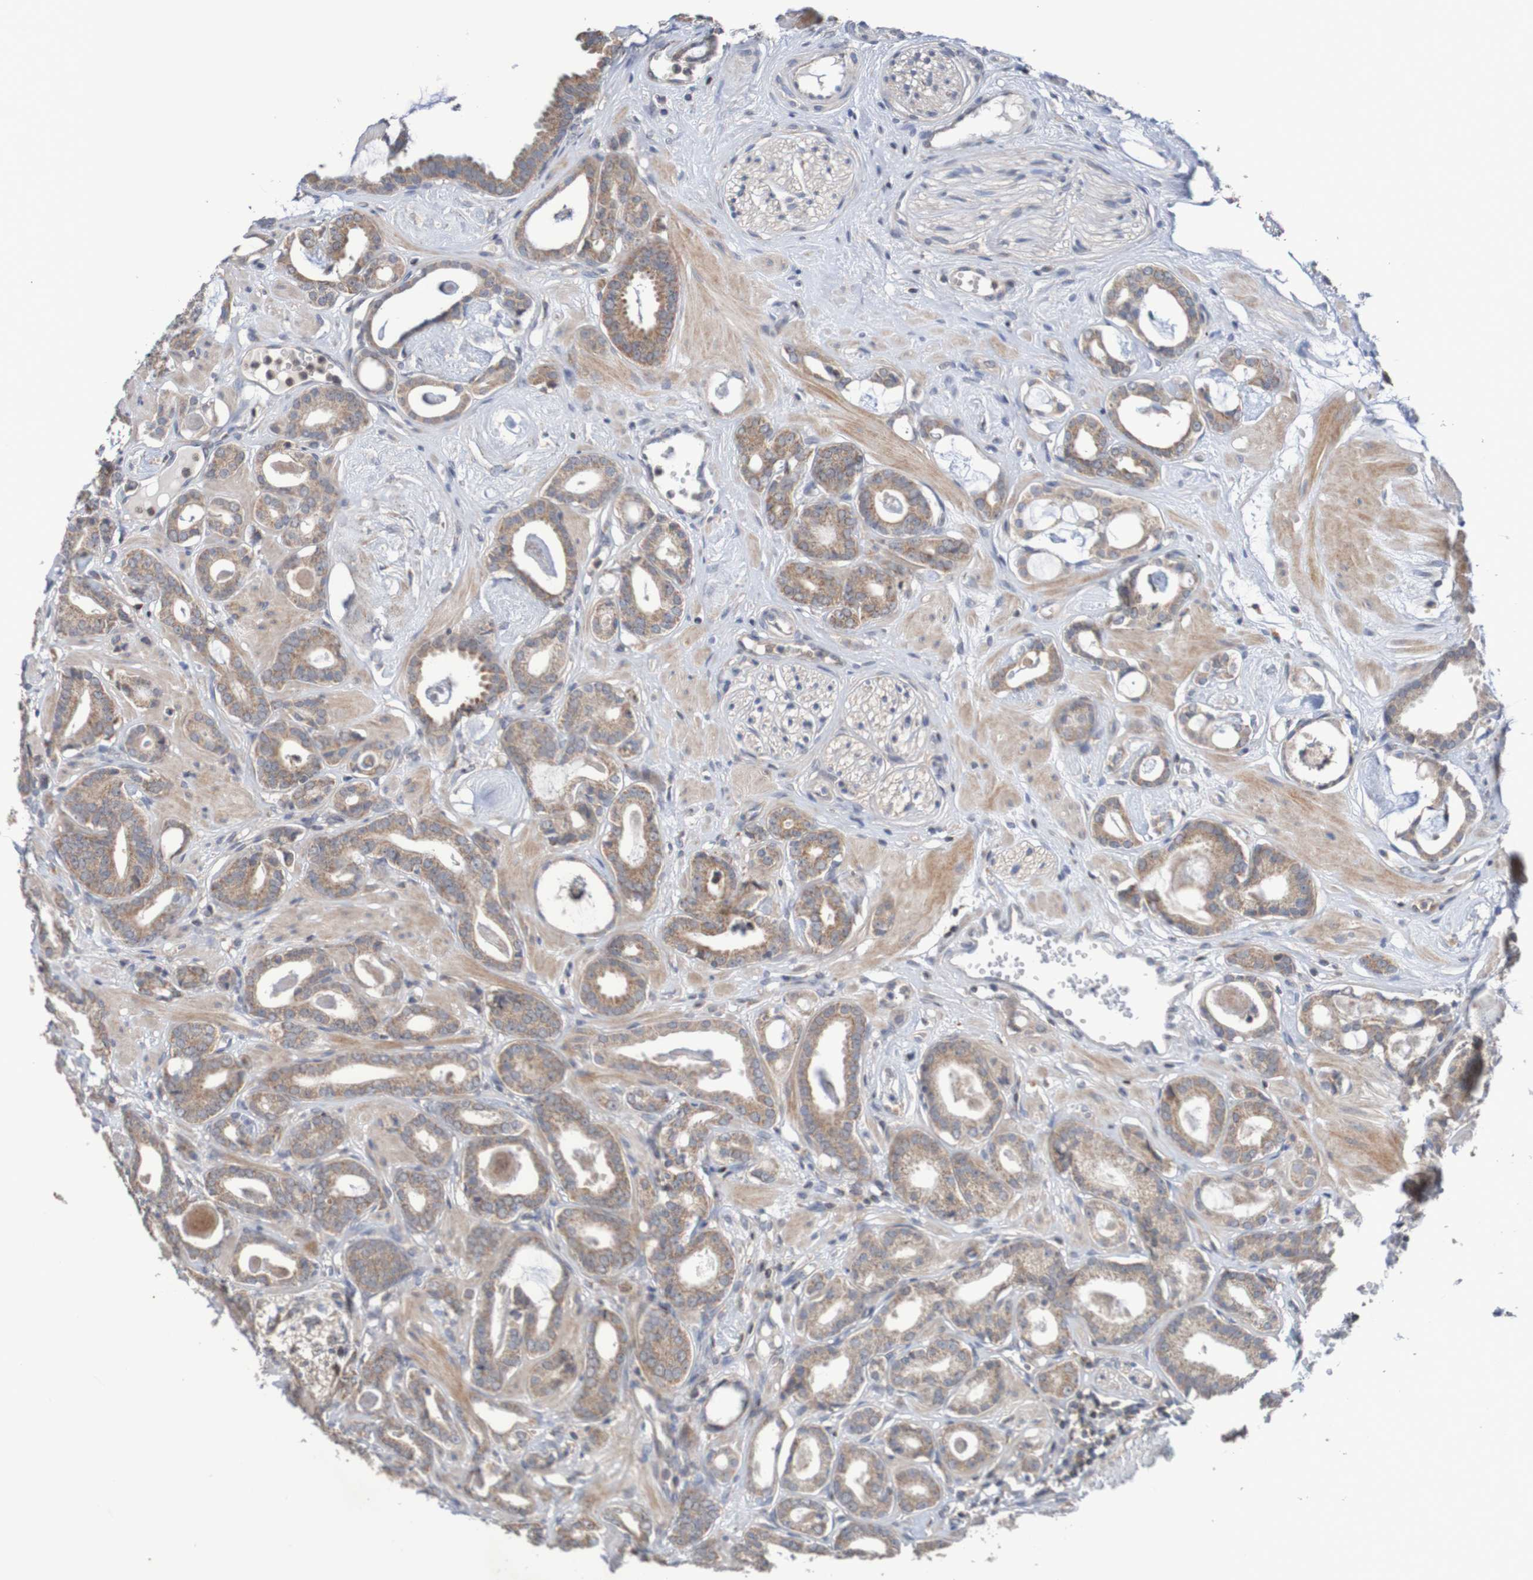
{"staining": {"intensity": "moderate", "quantity": "25%-75%", "location": "cytoplasmic/membranous"}, "tissue": "prostate cancer", "cell_type": "Tumor cells", "image_type": "cancer", "snomed": [{"axis": "morphology", "description": "Adenocarcinoma, Low grade"}, {"axis": "topography", "description": "Prostate"}], "caption": "This micrograph shows immunohistochemistry (IHC) staining of human adenocarcinoma (low-grade) (prostate), with medium moderate cytoplasmic/membranous staining in approximately 25%-75% of tumor cells.", "gene": "C3orf18", "patient": {"sex": "male", "age": 53}}